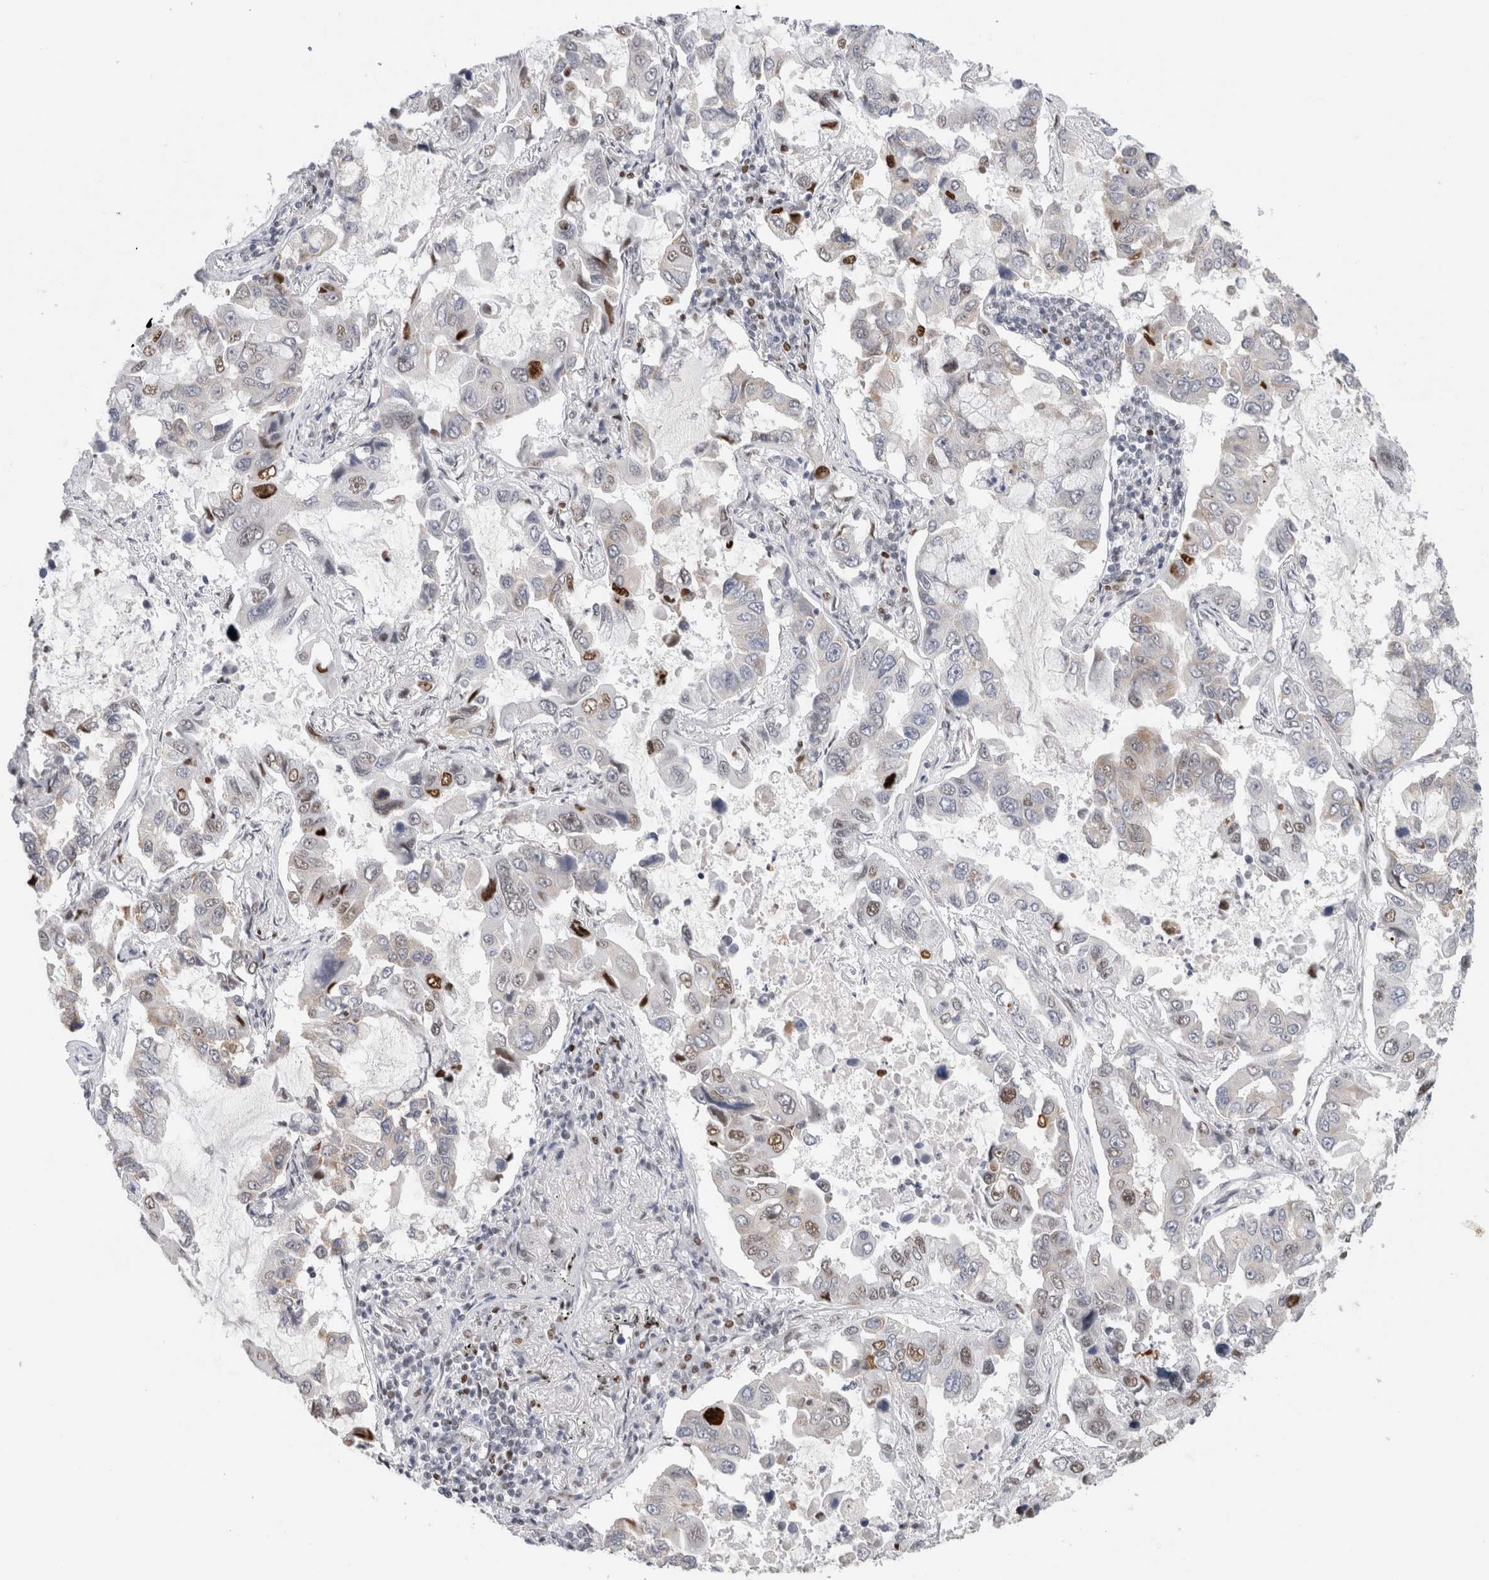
{"staining": {"intensity": "moderate", "quantity": "25%-75%", "location": "nuclear"}, "tissue": "lung cancer", "cell_type": "Tumor cells", "image_type": "cancer", "snomed": [{"axis": "morphology", "description": "Adenocarcinoma, NOS"}, {"axis": "topography", "description": "Lung"}], "caption": "Protein analysis of lung cancer tissue exhibits moderate nuclear staining in about 25%-75% of tumor cells. (Brightfield microscopy of DAB IHC at high magnification).", "gene": "COPS7A", "patient": {"sex": "male", "age": 64}}